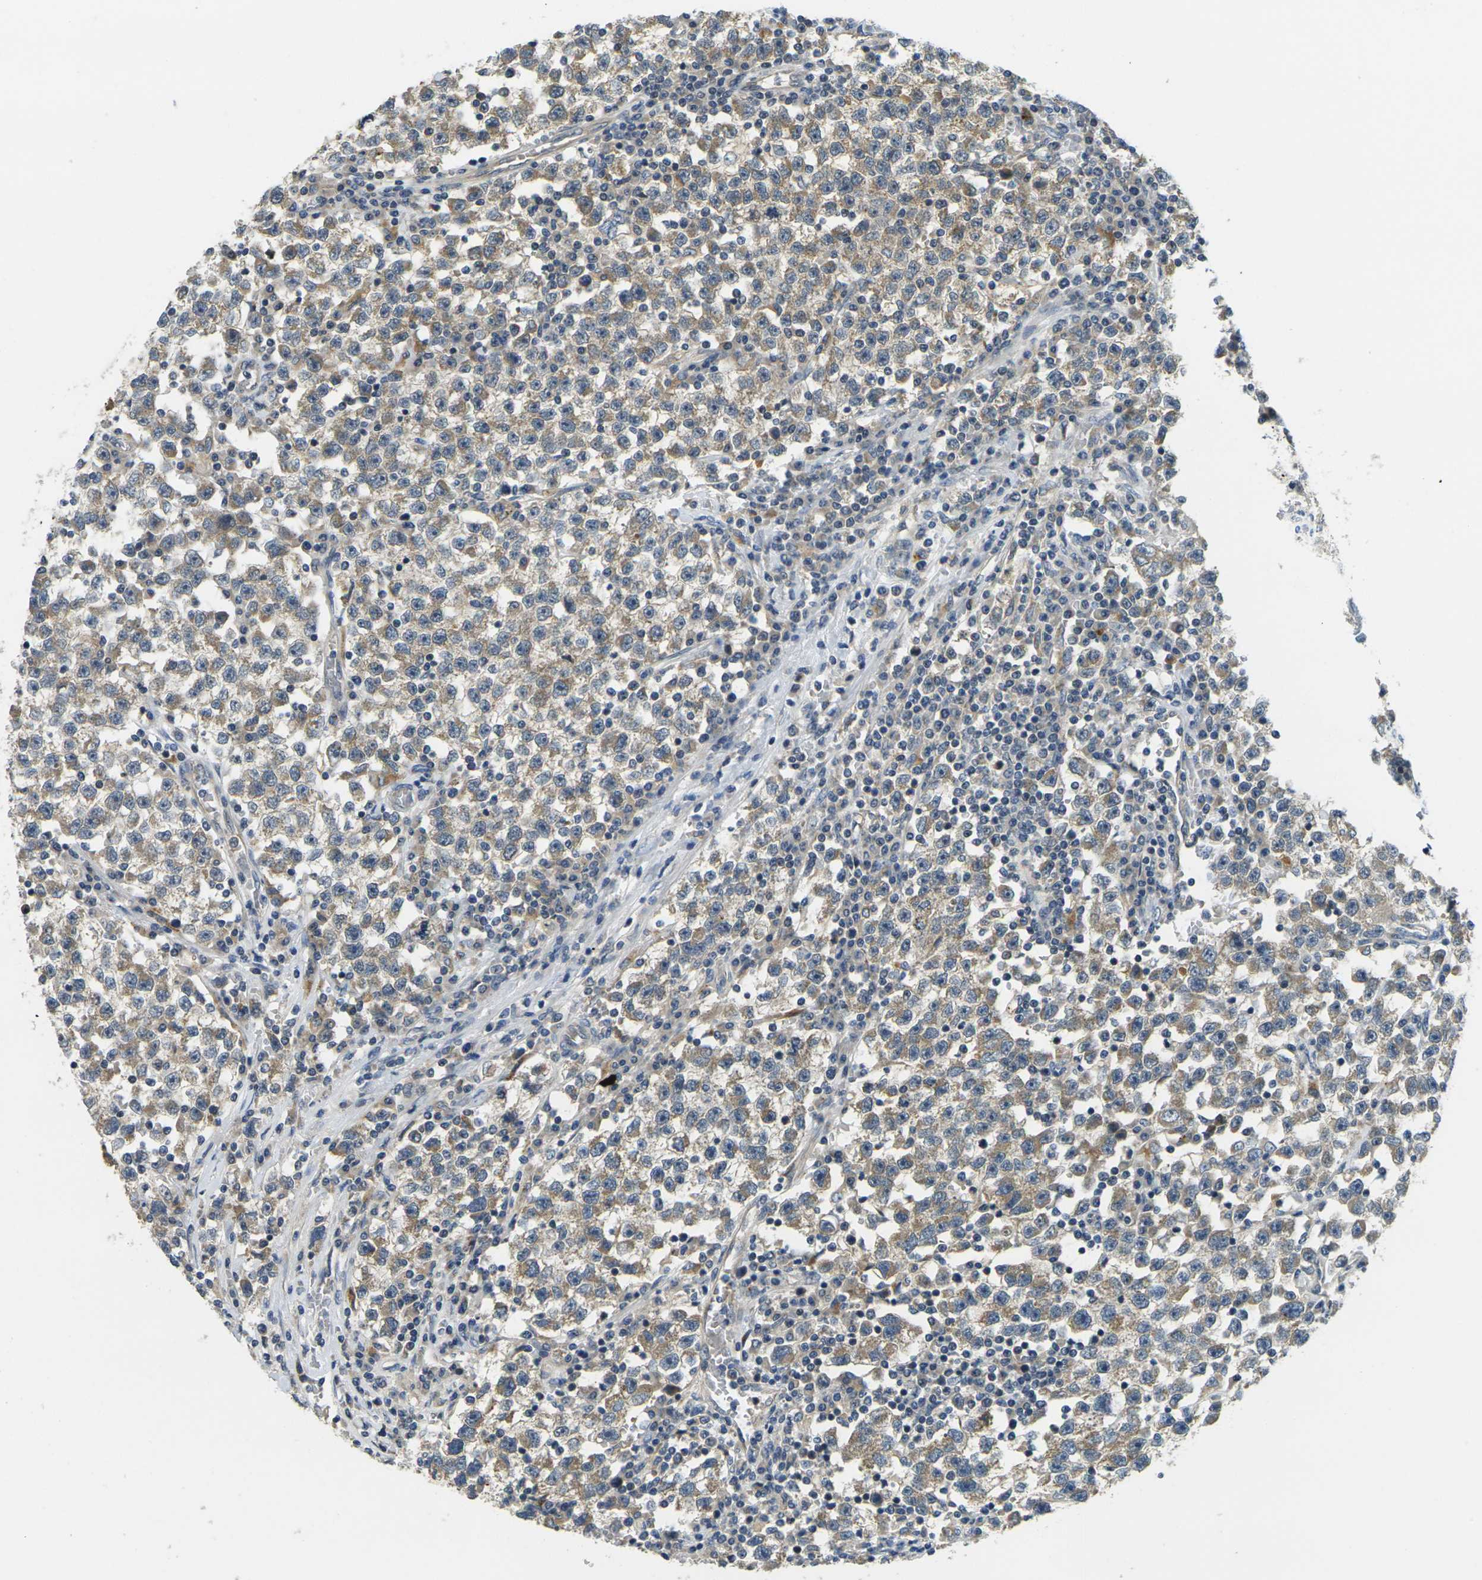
{"staining": {"intensity": "moderate", "quantity": ">75%", "location": "cytoplasmic/membranous"}, "tissue": "testis cancer", "cell_type": "Tumor cells", "image_type": "cancer", "snomed": [{"axis": "morphology", "description": "Seminoma, NOS"}, {"axis": "topography", "description": "Testis"}], "caption": "Immunohistochemistry staining of seminoma (testis), which displays medium levels of moderate cytoplasmic/membranous staining in about >75% of tumor cells indicating moderate cytoplasmic/membranous protein staining. The staining was performed using DAB (3,3'-diaminobenzidine) (brown) for protein detection and nuclei were counterstained in hematoxylin (blue).", "gene": "MINAR2", "patient": {"sex": "male", "age": 22}}